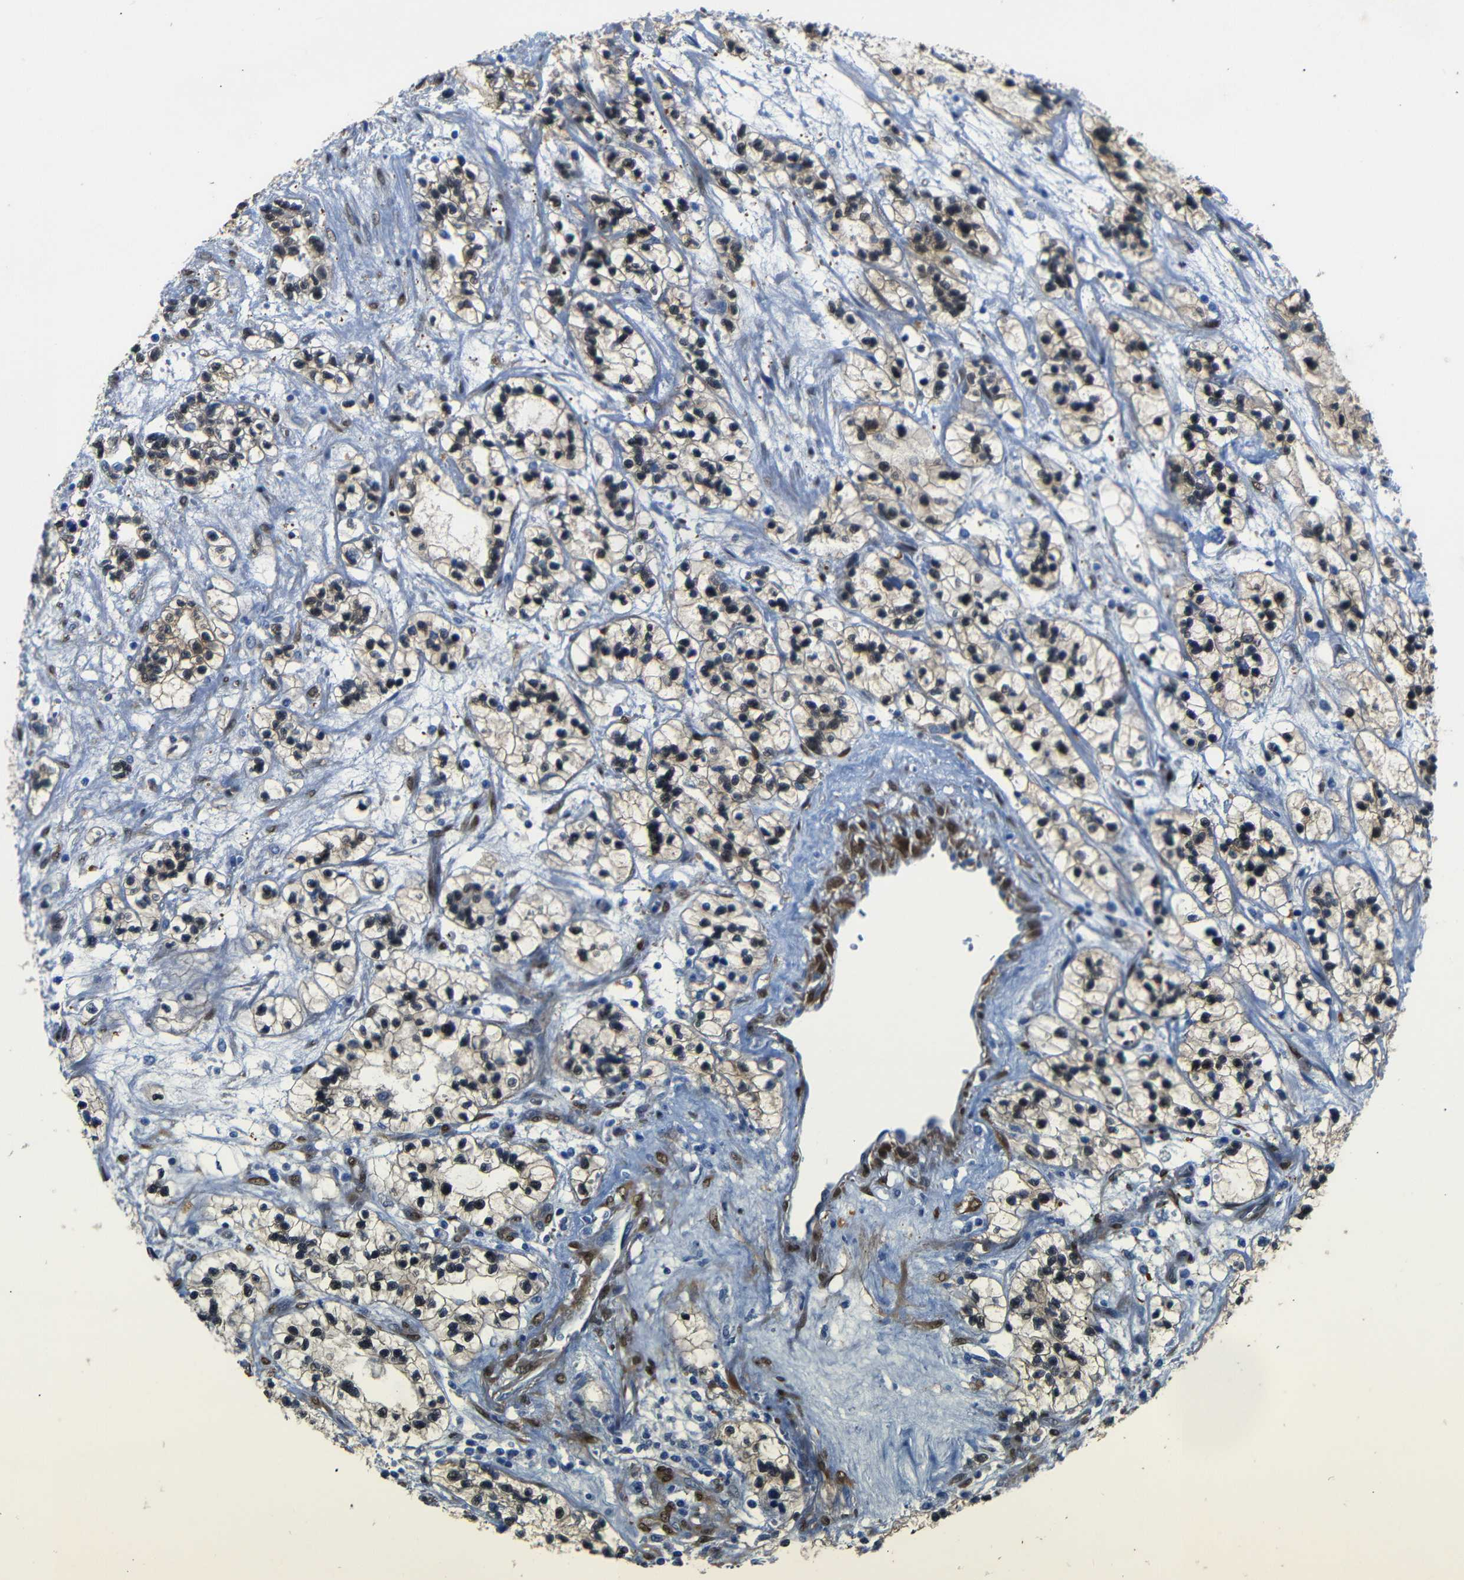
{"staining": {"intensity": "weak", "quantity": "25%-75%", "location": "nuclear"}, "tissue": "renal cancer", "cell_type": "Tumor cells", "image_type": "cancer", "snomed": [{"axis": "morphology", "description": "Adenocarcinoma, NOS"}, {"axis": "topography", "description": "Kidney"}], "caption": "Renal adenocarcinoma stained for a protein (brown) demonstrates weak nuclear positive staining in about 25%-75% of tumor cells.", "gene": "YAP1", "patient": {"sex": "female", "age": 57}}